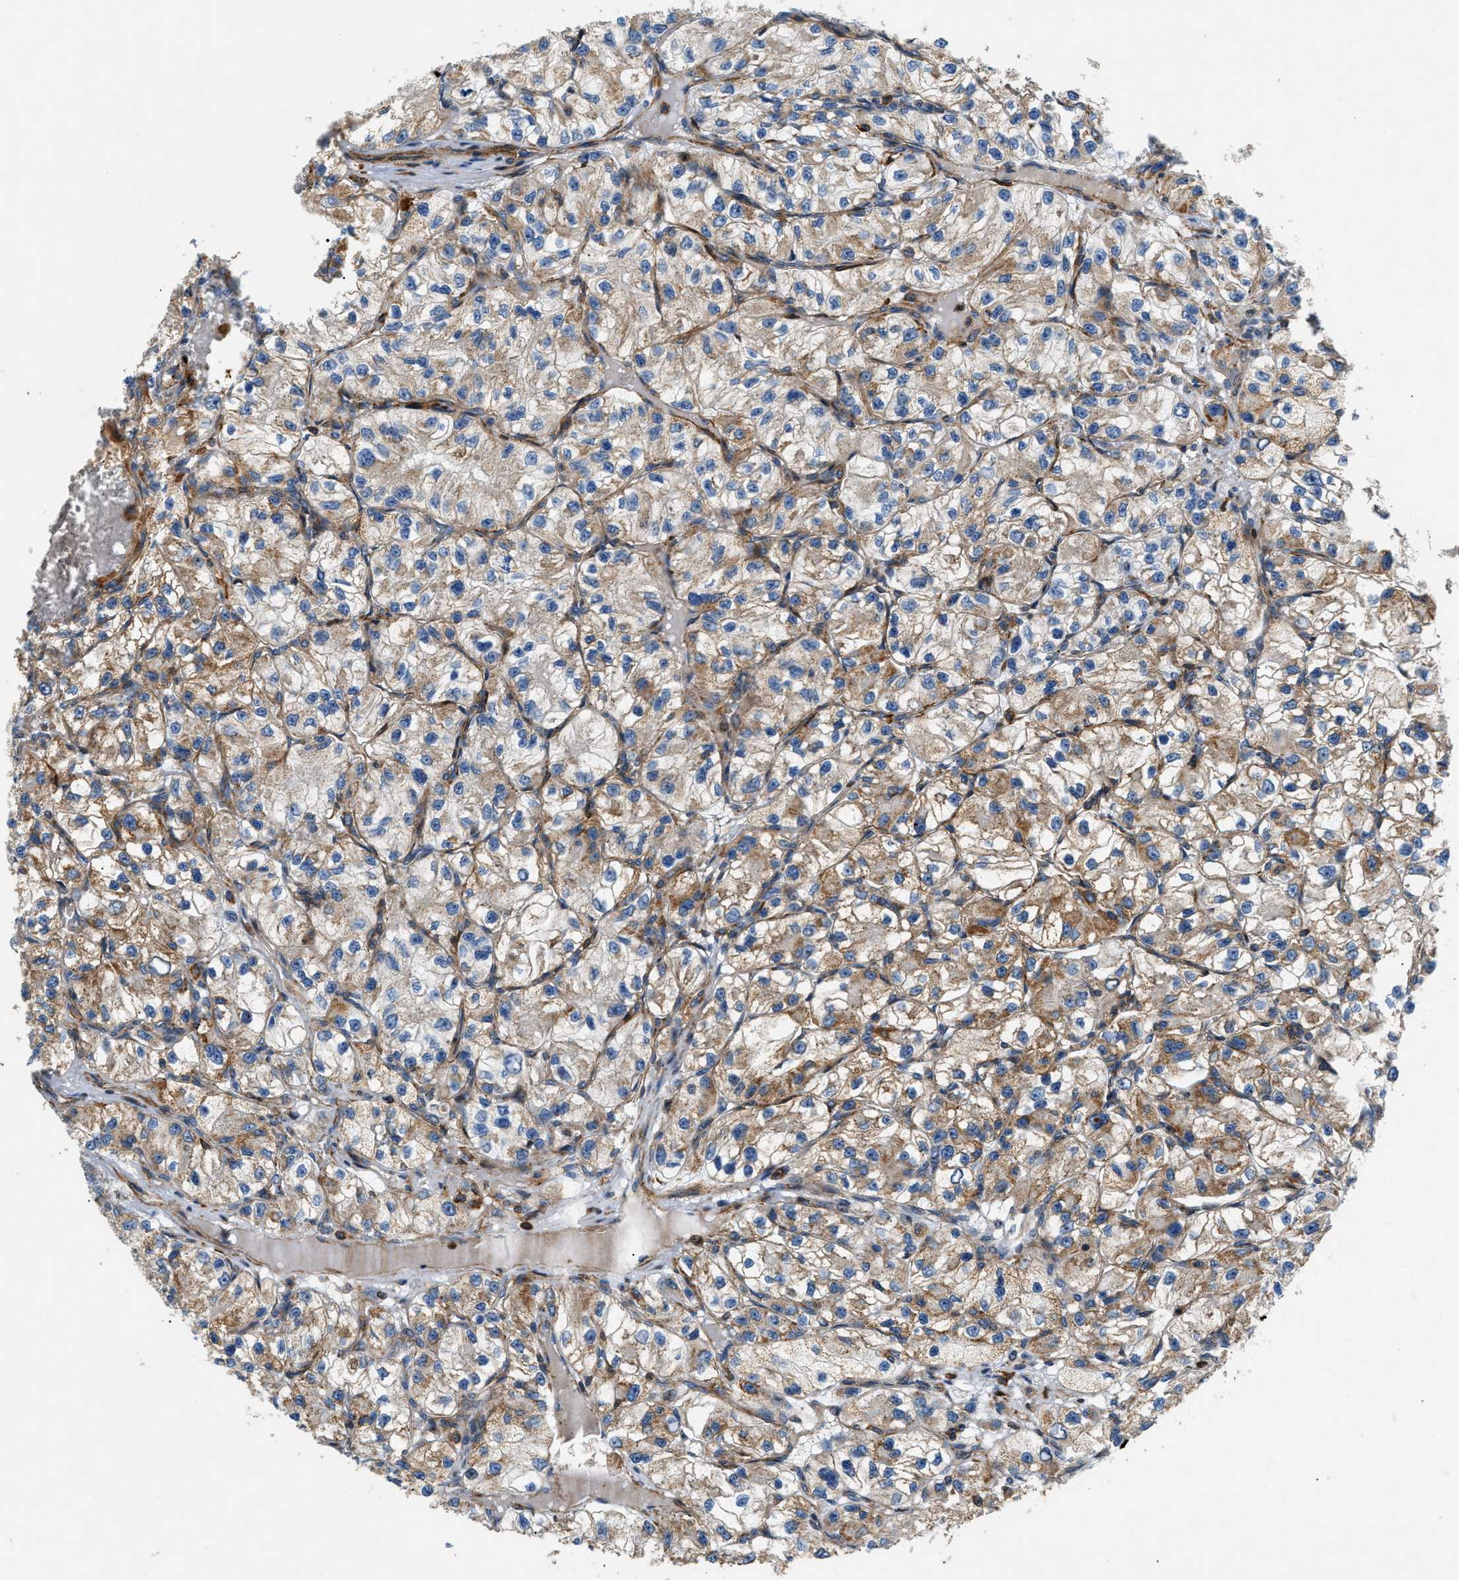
{"staining": {"intensity": "moderate", "quantity": ">75%", "location": "cytoplasmic/membranous"}, "tissue": "renal cancer", "cell_type": "Tumor cells", "image_type": "cancer", "snomed": [{"axis": "morphology", "description": "Adenocarcinoma, NOS"}, {"axis": "topography", "description": "Kidney"}], "caption": "A micrograph showing moderate cytoplasmic/membranous positivity in approximately >75% of tumor cells in renal cancer (adenocarcinoma), as visualized by brown immunohistochemical staining.", "gene": "DHODH", "patient": {"sex": "female", "age": 57}}